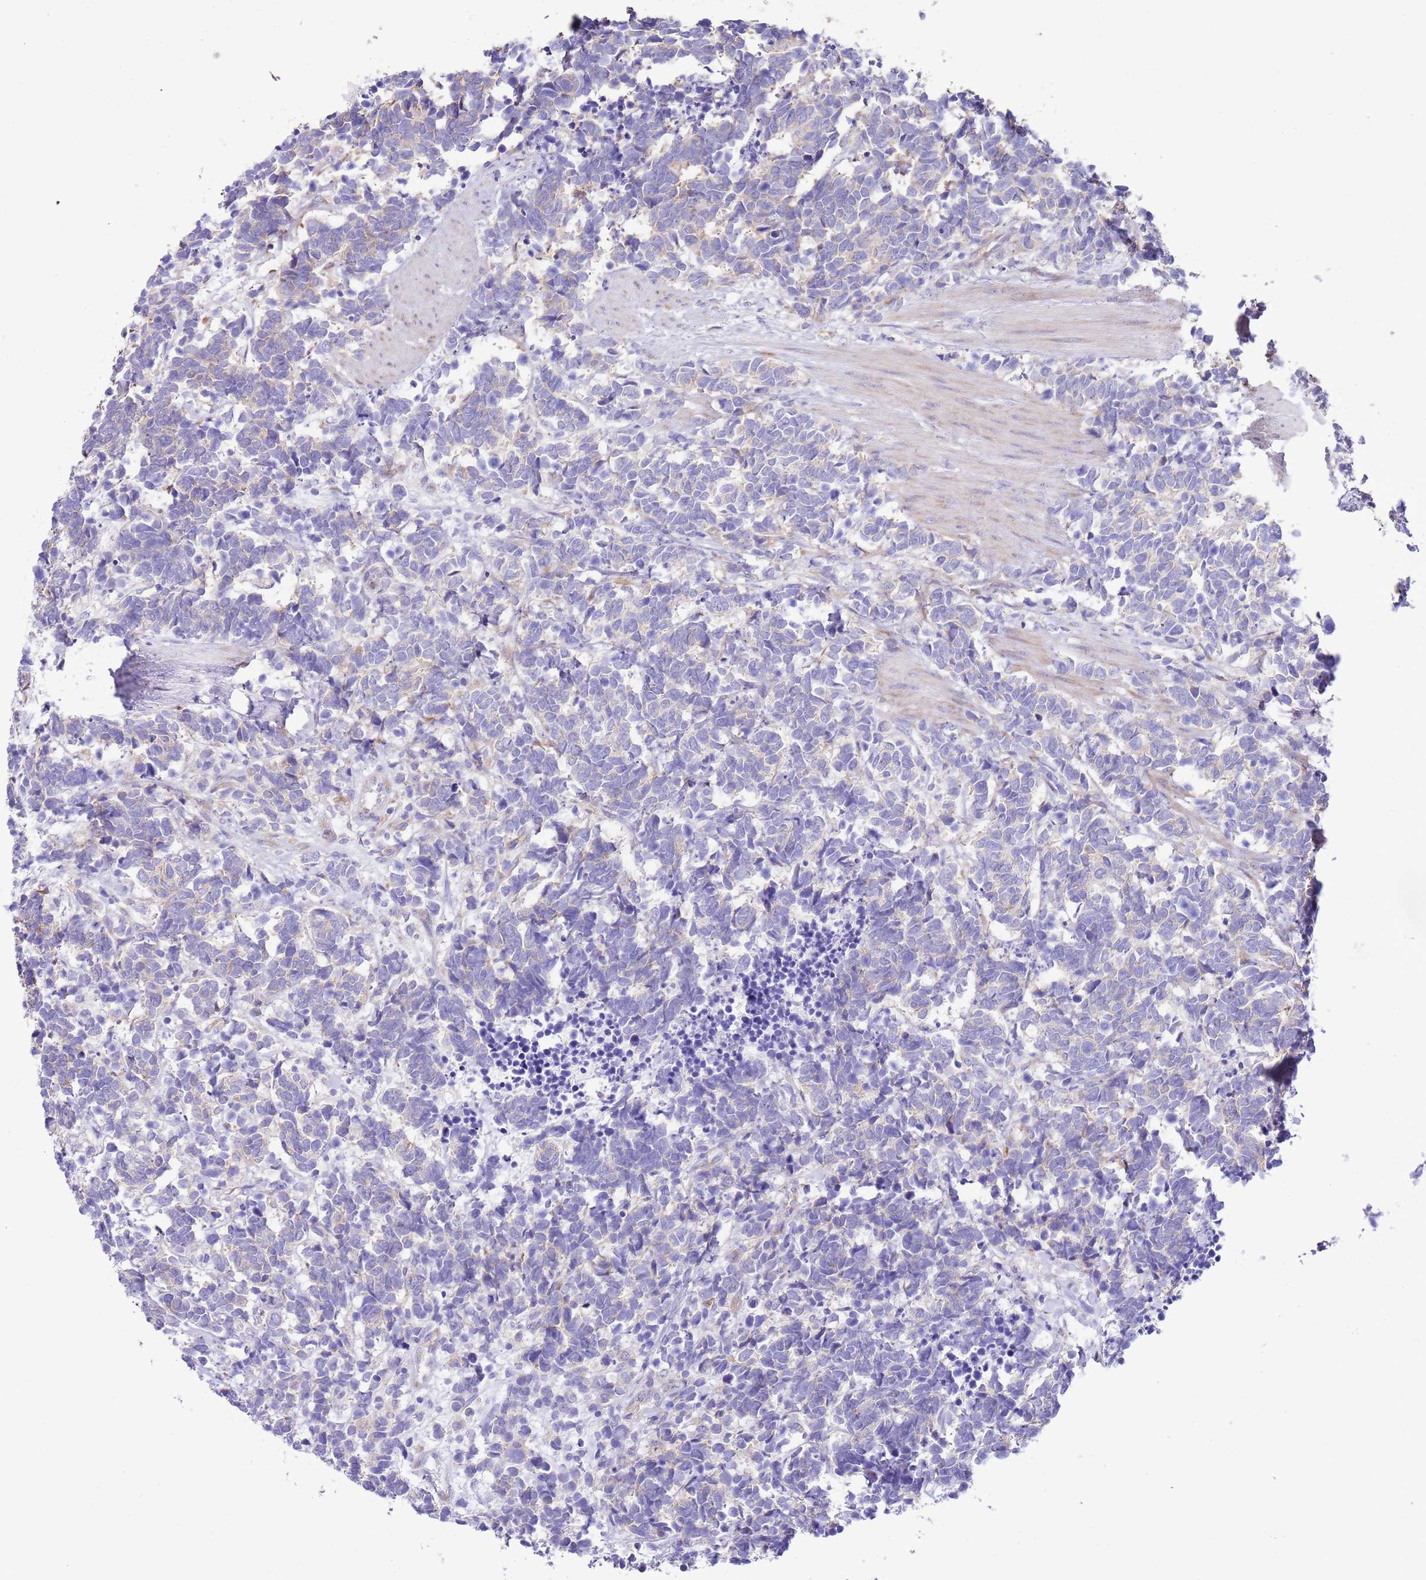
{"staining": {"intensity": "weak", "quantity": "<25%", "location": "cytoplasmic/membranous"}, "tissue": "carcinoid", "cell_type": "Tumor cells", "image_type": "cancer", "snomed": [{"axis": "morphology", "description": "Carcinoma, NOS"}, {"axis": "morphology", "description": "Carcinoid, malignant, NOS"}, {"axis": "topography", "description": "Prostate"}], "caption": "Immunohistochemistry of human carcinoid exhibits no positivity in tumor cells.", "gene": "RPS10", "patient": {"sex": "male", "age": 57}}